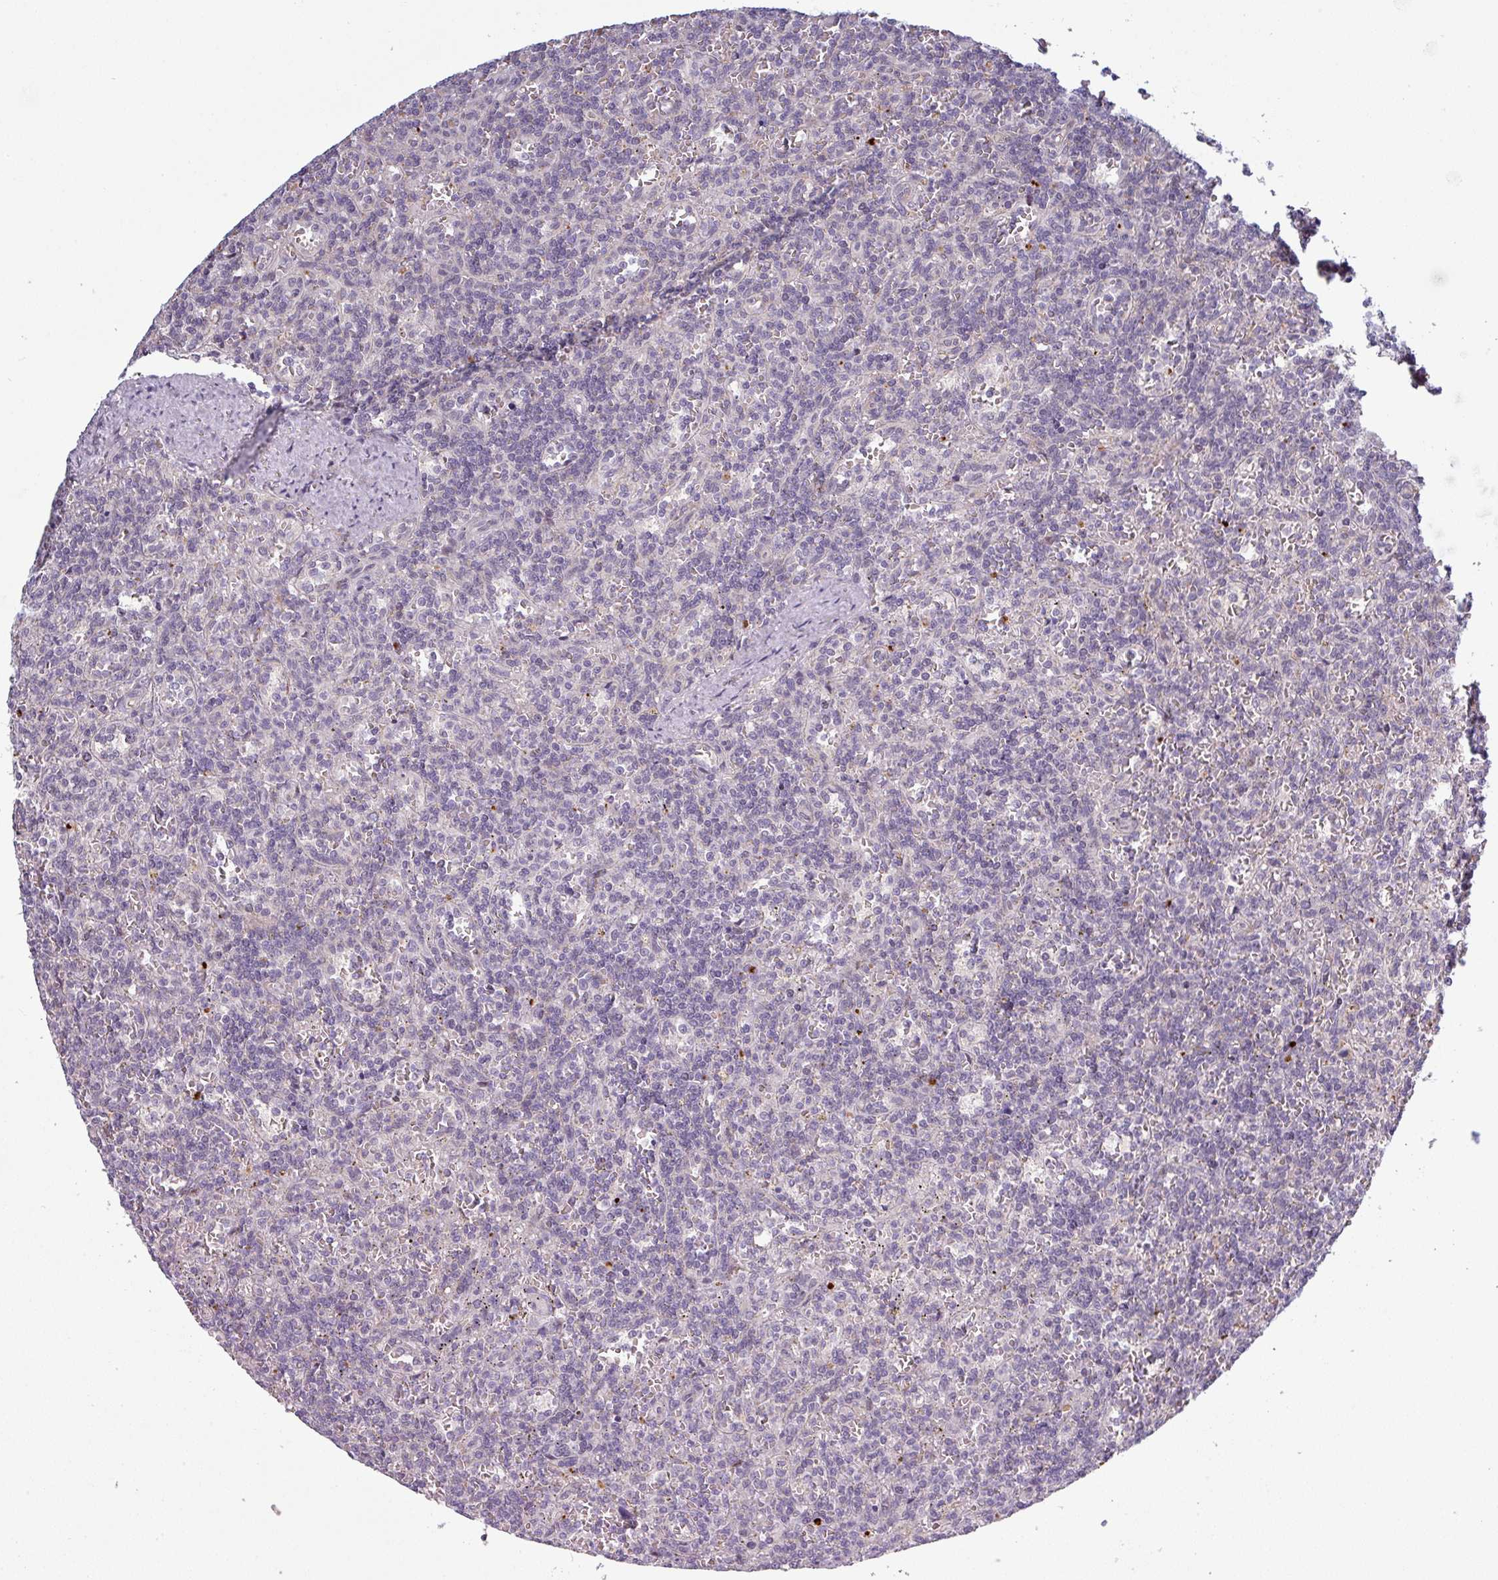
{"staining": {"intensity": "negative", "quantity": "none", "location": "none"}, "tissue": "lymphoma", "cell_type": "Tumor cells", "image_type": "cancer", "snomed": [{"axis": "morphology", "description": "Malignant lymphoma, non-Hodgkin's type, Low grade"}, {"axis": "topography", "description": "Spleen"}], "caption": "Histopathology image shows no protein positivity in tumor cells of malignant lymphoma, non-Hodgkin's type (low-grade) tissue. (DAB (3,3'-diaminobenzidine) immunohistochemistry (IHC) visualized using brightfield microscopy, high magnification).", "gene": "C2orf16", "patient": {"sex": "male", "age": 73}}